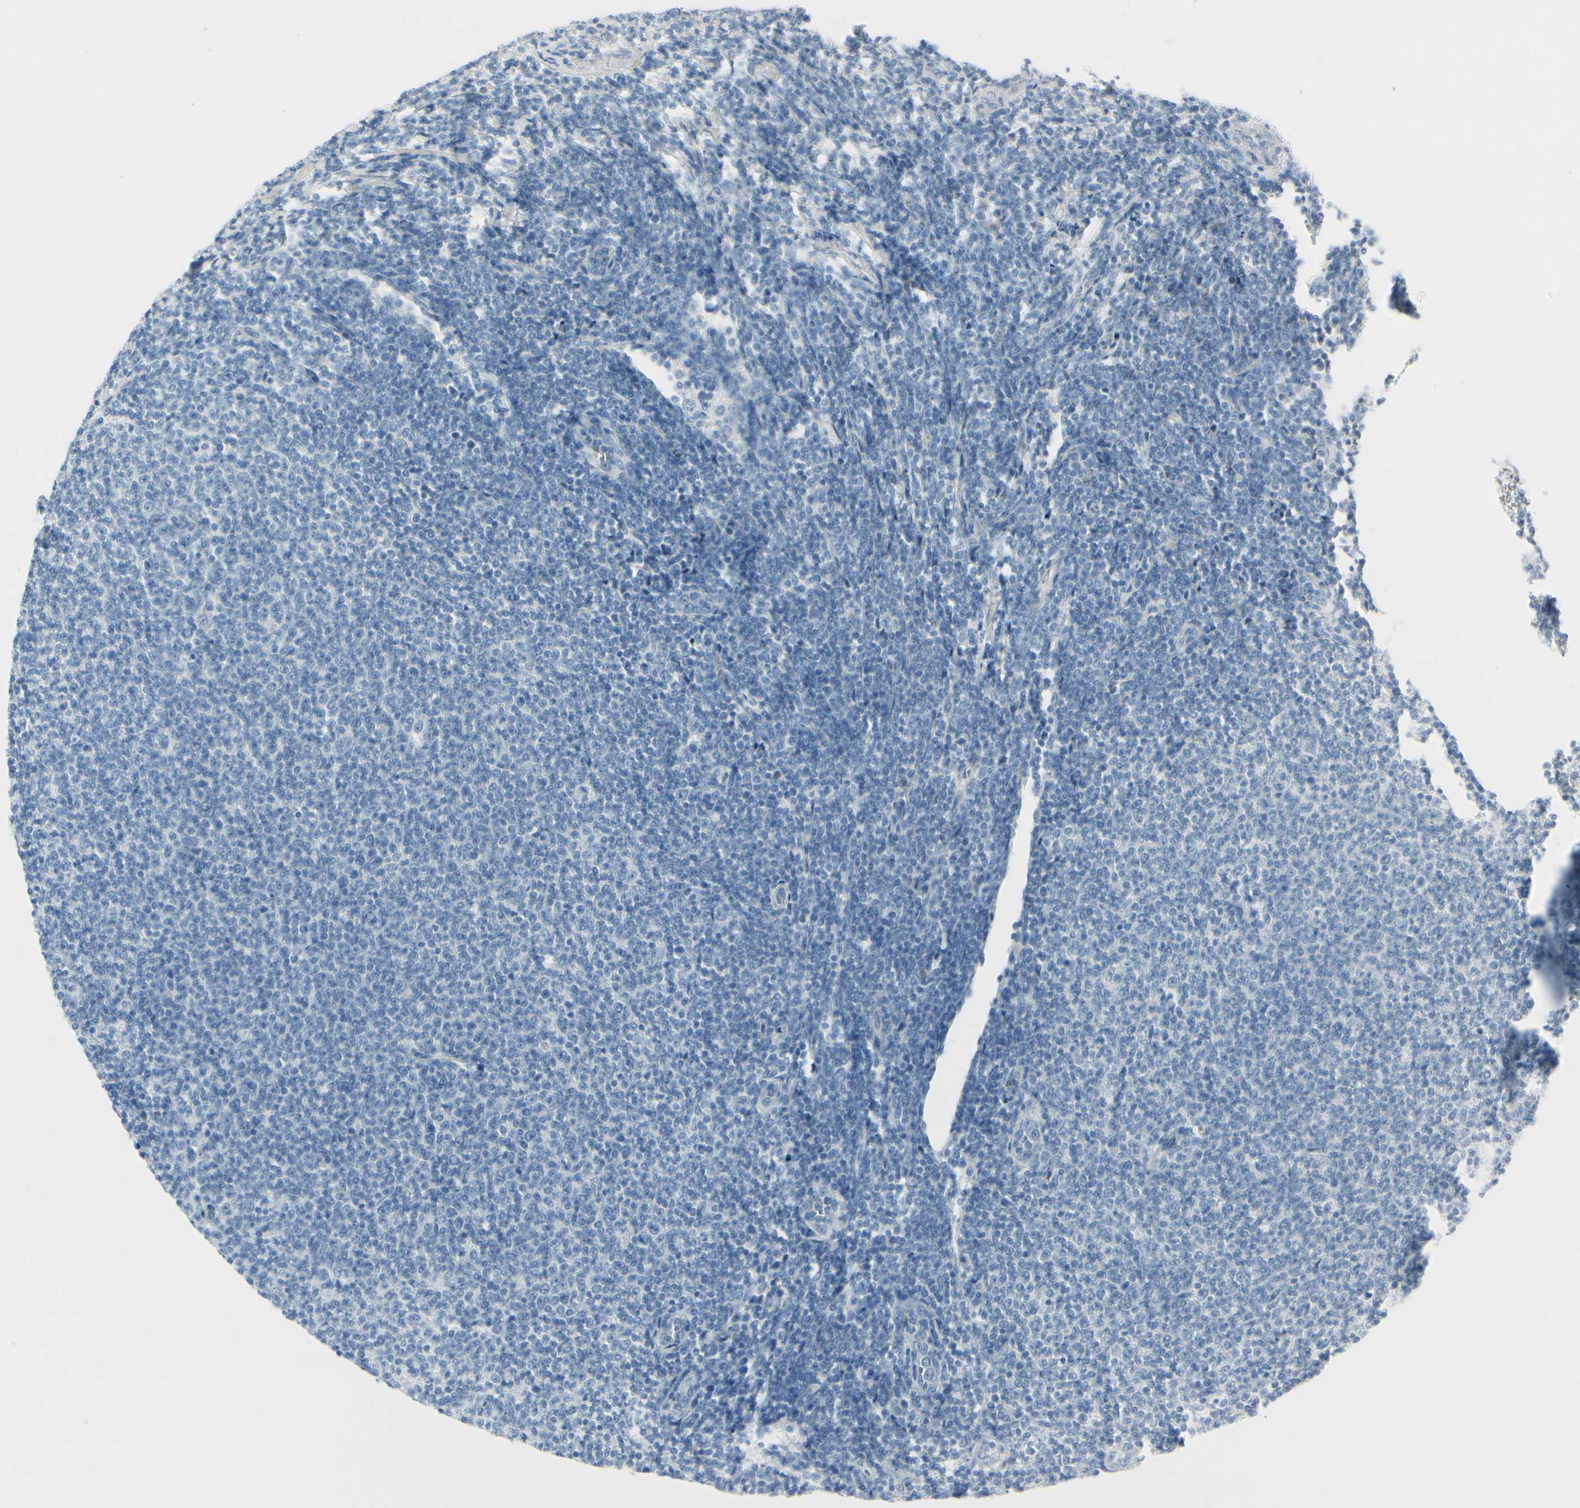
{"staining": {"intensity": "negative", "quantity": "none", "location": "none"}, "tissue": "lymphoma", "cell_type": "Tumor cells", "image_type": "cancer", "snomed": [{"axis": "morphology", "description": "Malignant lymphoma, non-Hodgkin's type, Low grade"}, {"axis": "topography", "description": "Lymph node"}], "caption": "Lymphoma was stained to show a protein in brown. There is no significant positivity in tumor cells.", "gene": "CDHR5", "patient": {"sex": "male", "age": 66}}